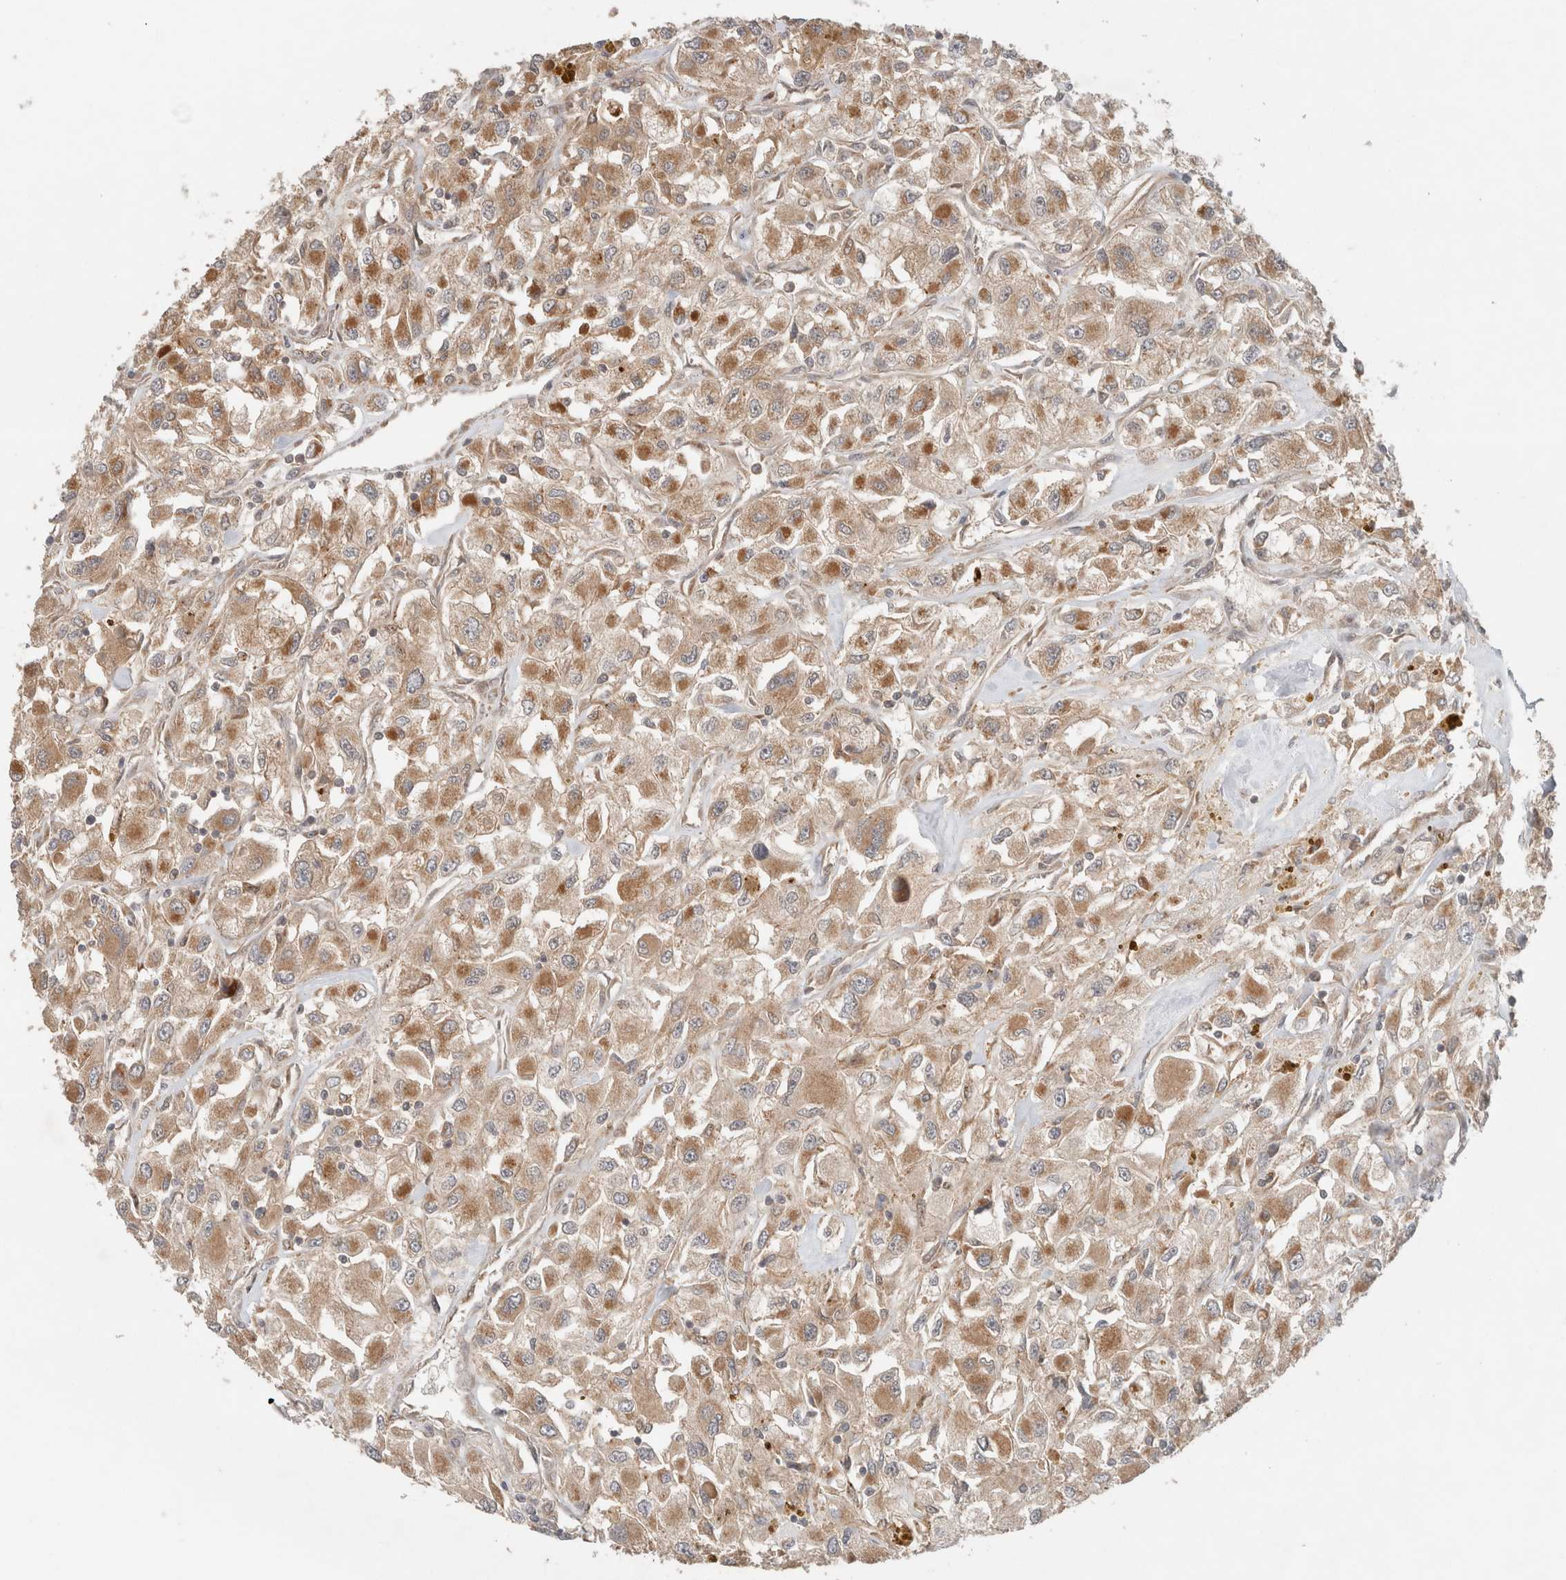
{"staining": {"intensity": "moderate", "quantity": ">75%", "location": "cytoplasmic/membranous"}, "tissue": "renal cancer", "cell_type": "Tumor cells", "image_type": "cancer", "snomed": [{"axis": "morphology", "description": "Adenocarcinoma, NOS"}, {"axis": "topography", "description": "Kidney"}], "caption": "The histopathology image exhibits immunohistochemical staining of renal cancer. There is moderate cytoplasmic/membranous staining is seen in about >75% of tumor cells.", "gene": "ARFGEF2", "patient": {"sex": "female", "age": 52}}